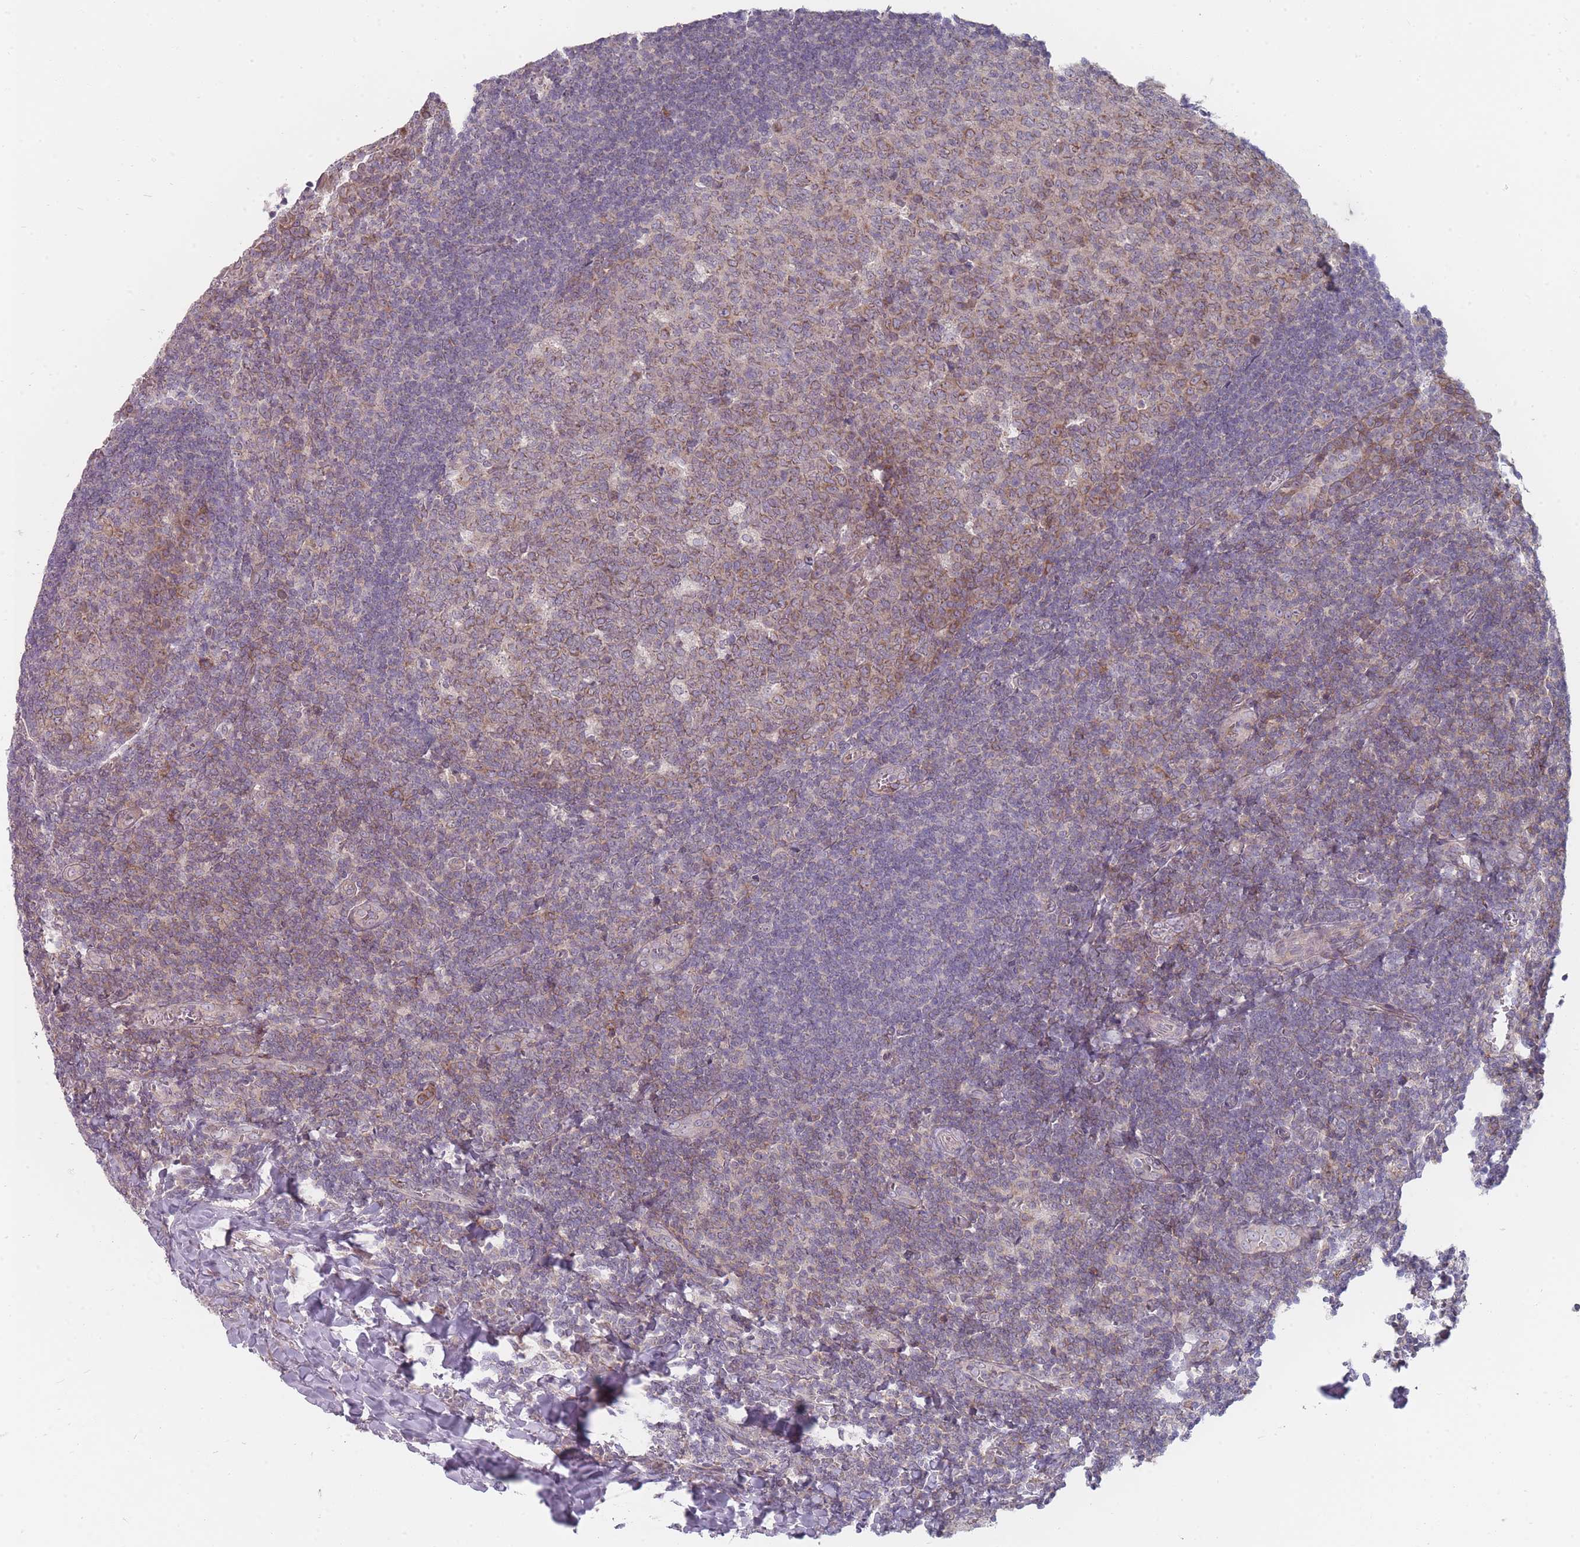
{"staining": {"intensity": "moderate", "quantity": "25%-75%", "location": "cytoplasmic/membranous"}, "tissue": "tonsil", "cell_type": "Germinal center cells", "image_type": "normal", "snomed": [{"axis": "morphology", "description": "Normal tissue, NOS"}, {"axis": "topography", "description": "Tonsil"}], "caption": "DAB (3,3'-diaminobenzidine) immunohistochemical staining of unremarkable tonsil reveals moderate cytoplasmic/membranous protein expression in approximately 25%-75% of germinal center cells.", "gene": "PCDH12", "patient": {"sex": "male", "age": 27}}